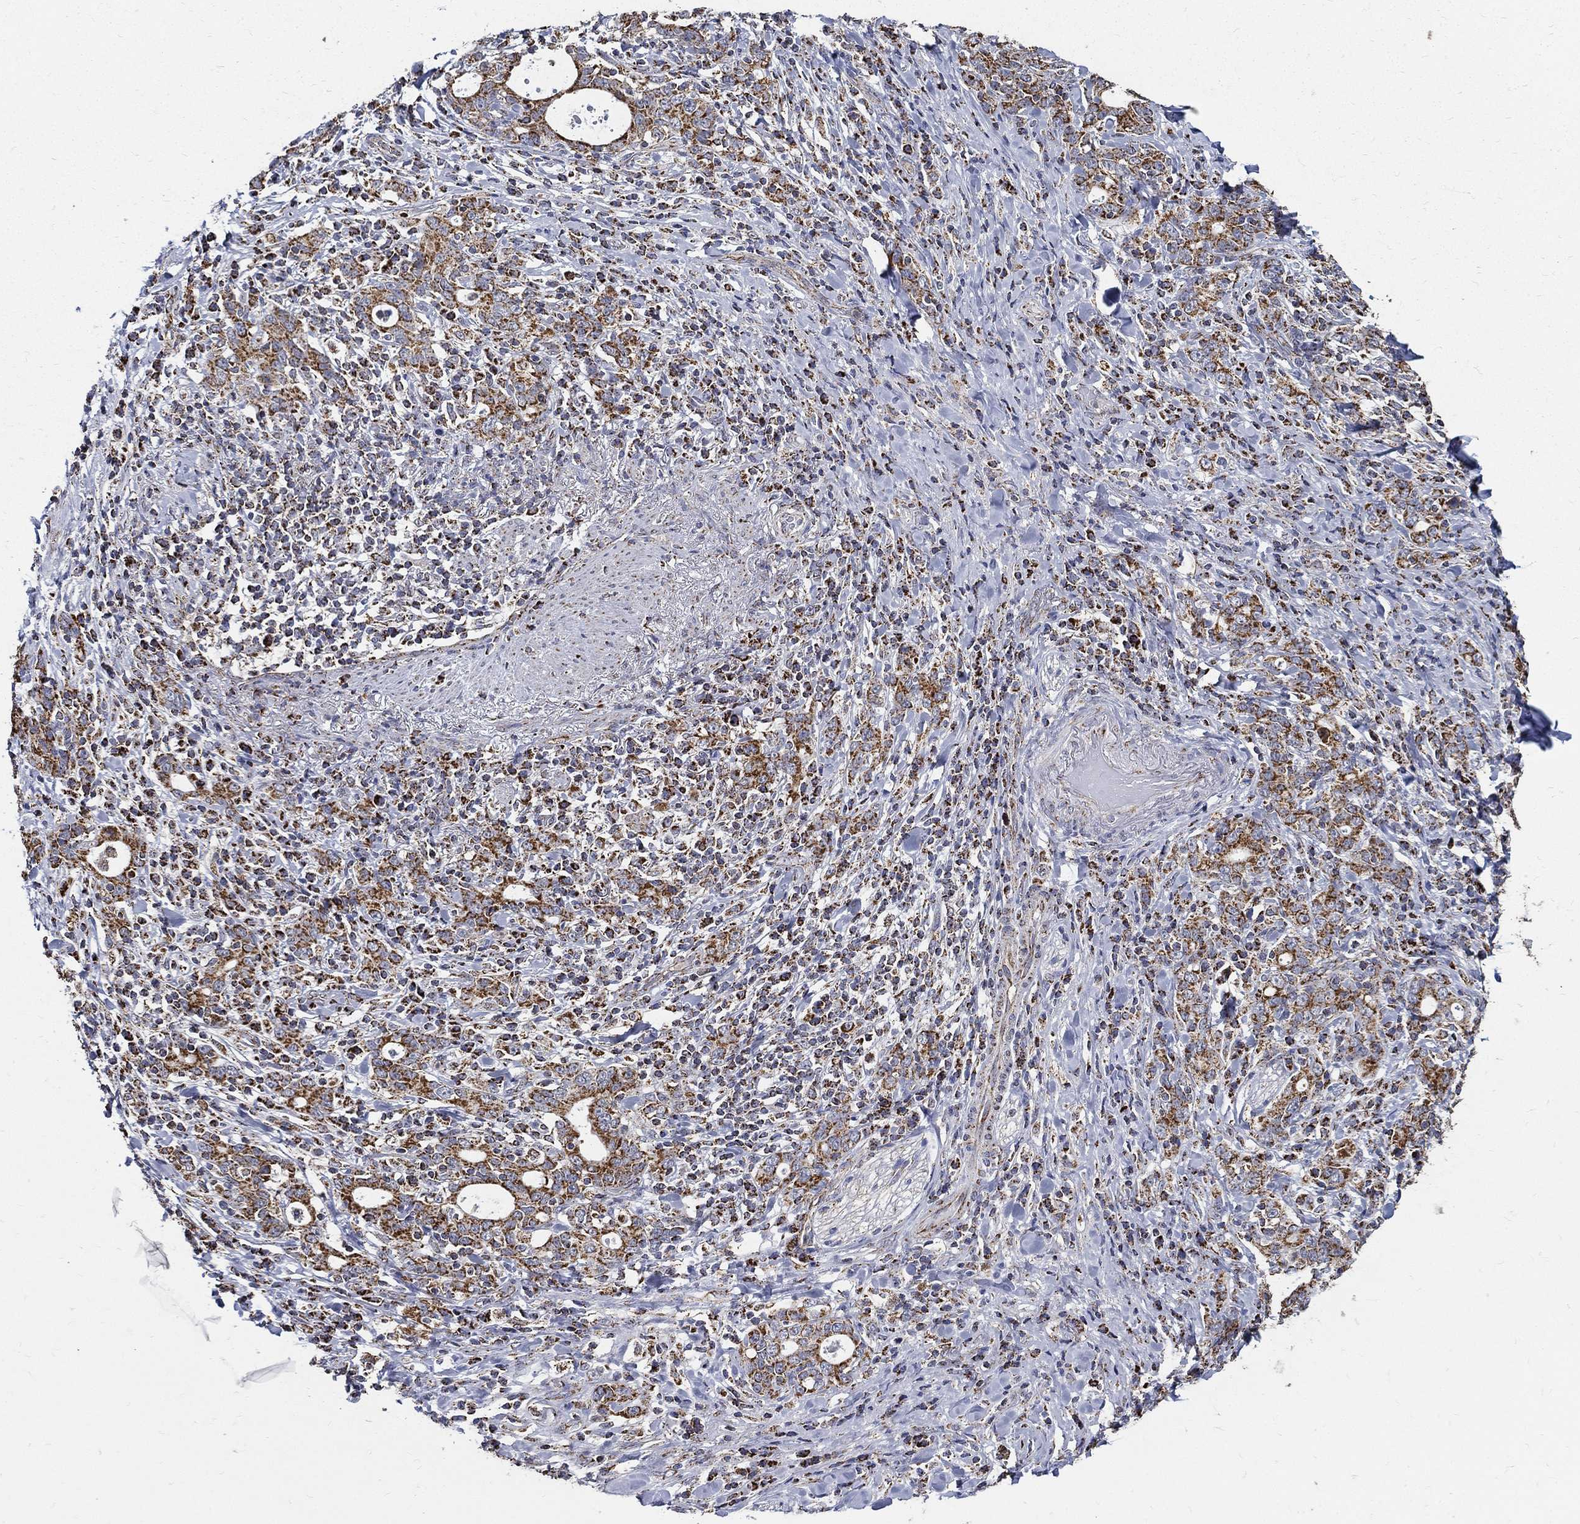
{"staining": {"intensity": "moderate", "quantity": ">75%", "location": "cytoplasmic/membranous"}, "tissue": "stomach cancer", "cell_type": "Tumor cells", "image_type": "cancer", "snomed": [{"axis": "morphology", "description": "Adenocarcinoma, NOS"}, {"axis": "topography", "description": "Stomach"}], "caption": "A high-resolution micrograph shows IHC staining of stomach cancer (adenocarcinoma), which reveals moderate cytoplasmic/membranous staining in about >75% of tumor cells. (DAB = brown stain, brightfield microscopy at high magnification).", "gene": "NDUFAB1", "patient": {"sex": "male", "age": 79}}